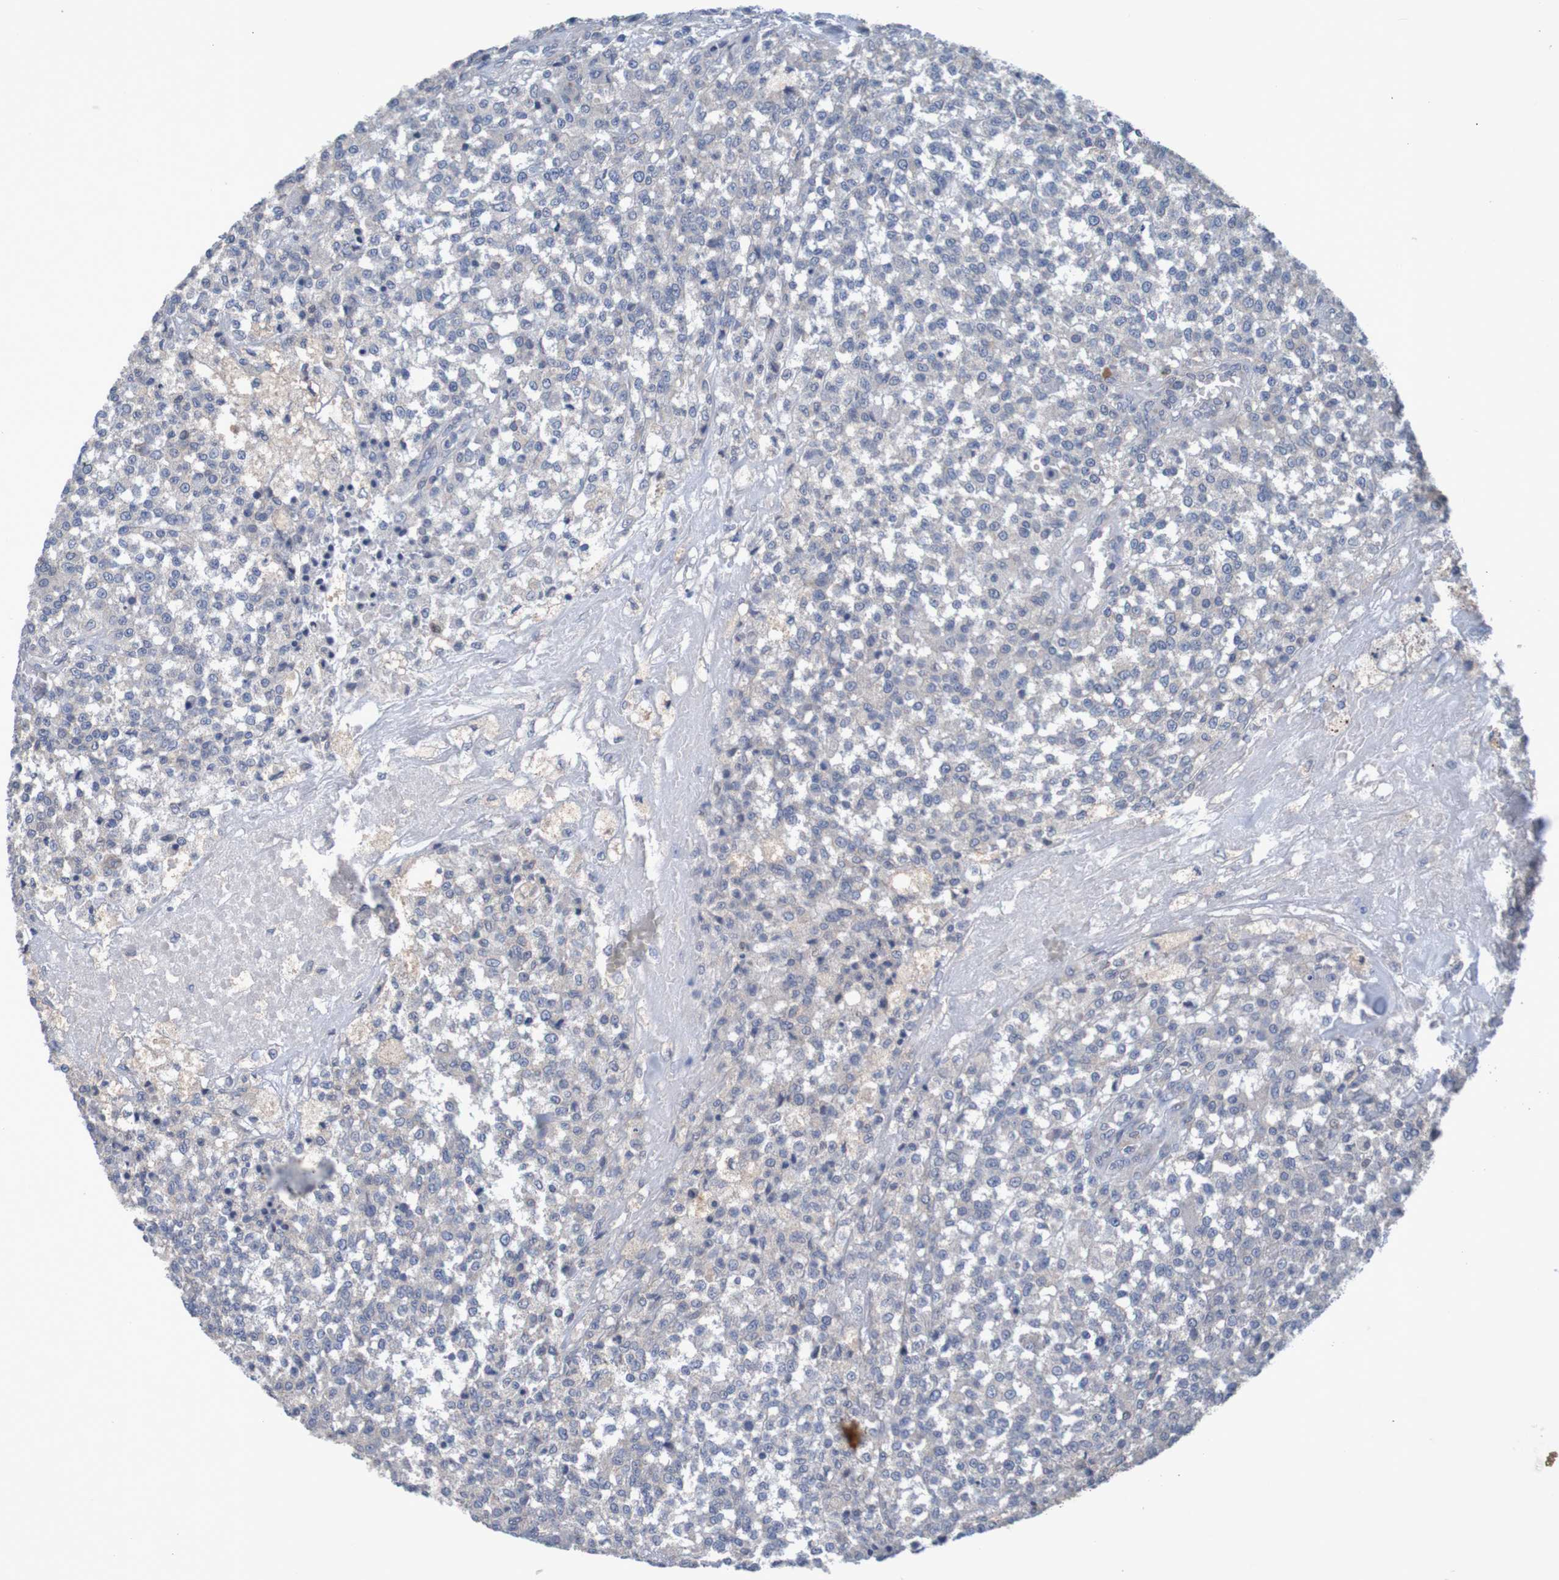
{"staining": {"intensity": "weak", "quantity": "<25%", "location": "cytoplasmic/membranous"}, "tissue": "testis cancer", "cell_type": "Tumor cells", "image_type": "cancer", "snomed": [{"axis": "morphology", "description": "Seminoma, NOS"}, {"axis": "topography", "description": "Testis"}], "caption": "A micrograph of testis cancer (seminoma) stained for a protein reveals no brown staining in tumor cells.", "gene": "LTA", "patient": {"sex": "male", "age": 59}}